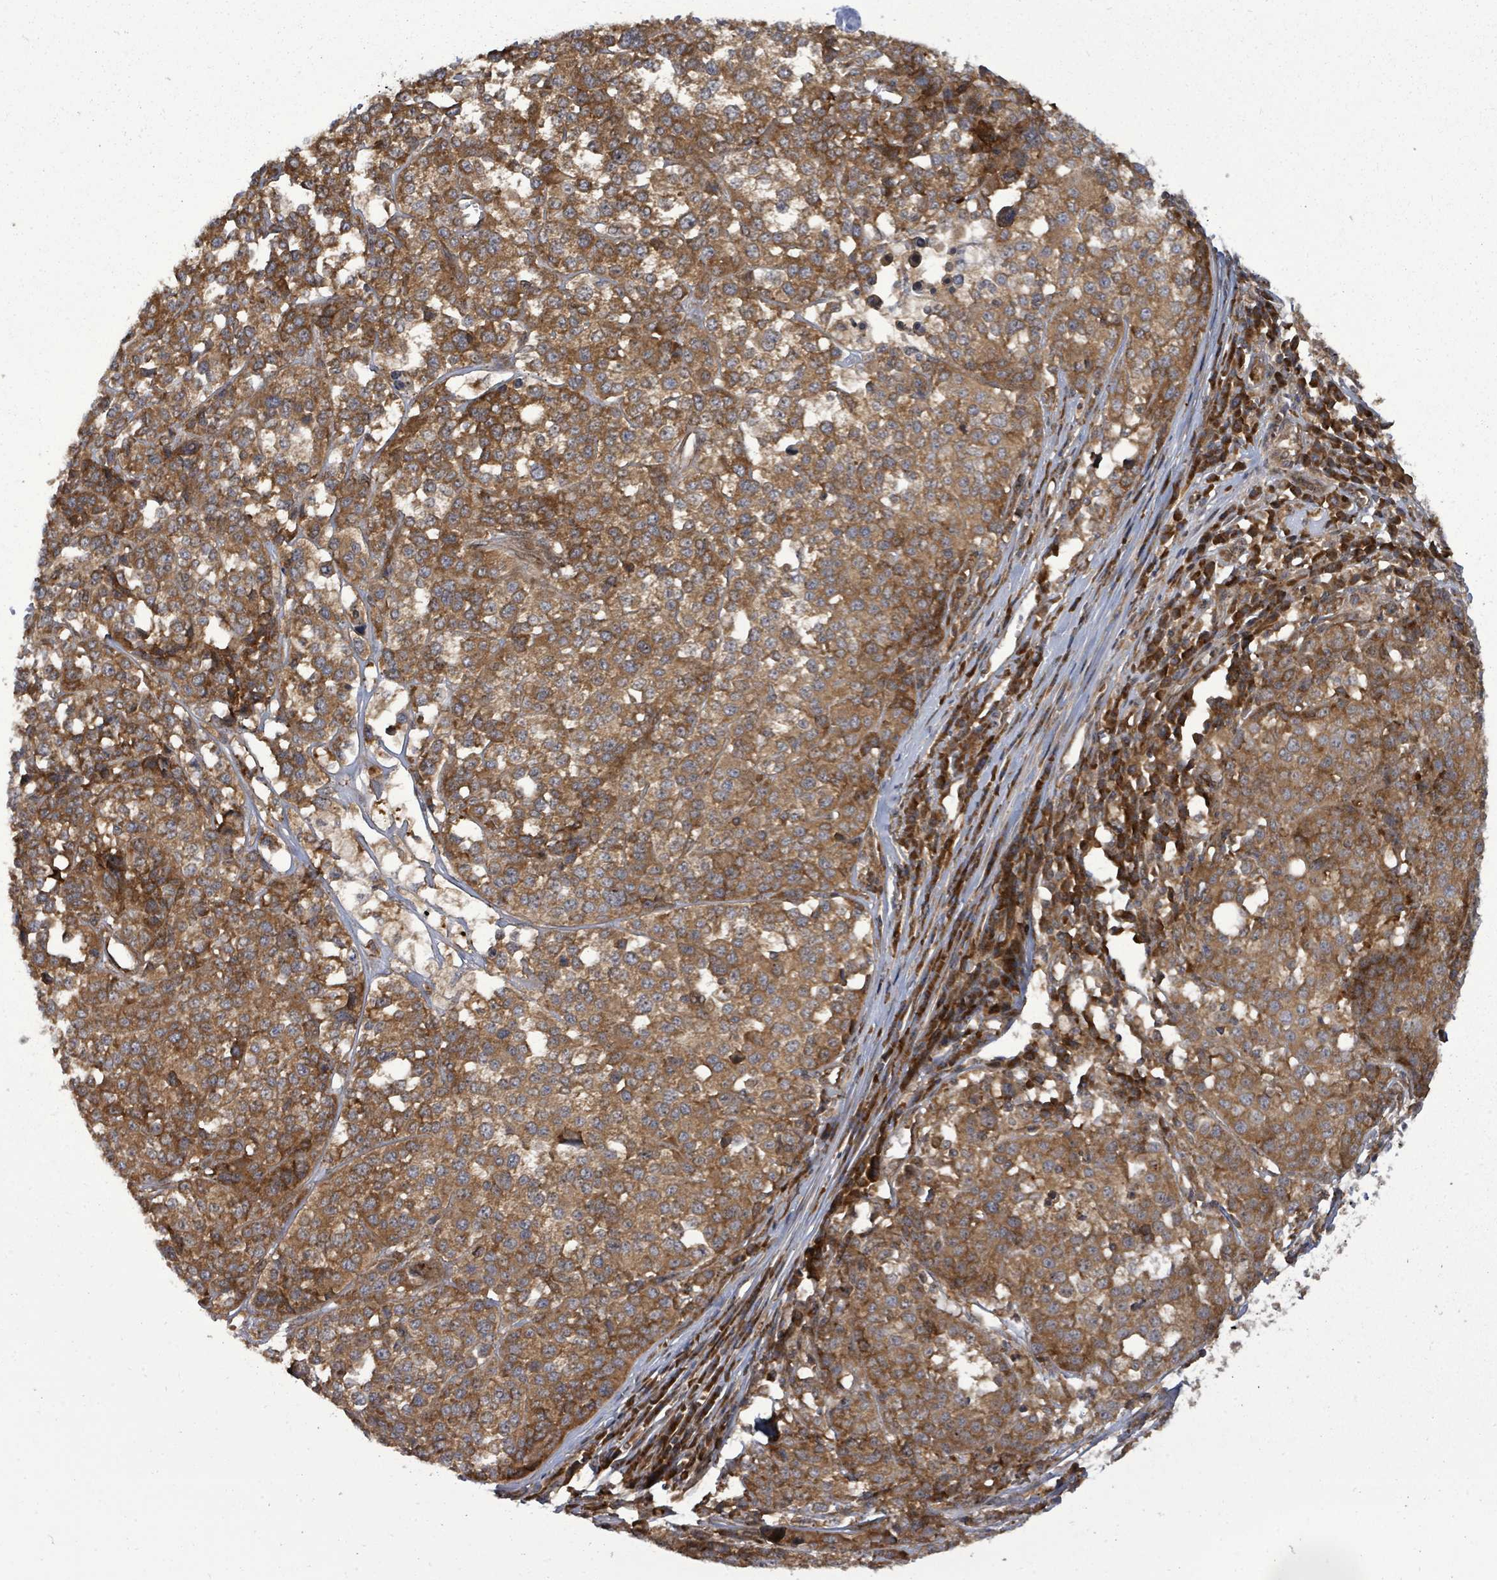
{"staining": {"intensity": "moderate", "quantity": ">75%", "location": "cytoplasmic/membranous"}, "tissue": "melanoma", "cell_type": "Tumor cells", "image_type": "cancer", "snomed": [{"axis": "morphology", "description": "Malignant melanoma, Metastatic site"}, {"axis": "topography", "description": "Lymph node"}], "caption": "DAB immunohistochemical staining of human malignant melanoma (metastatic site) shows moderate cytoplasmic/membranous protein expression in about >75% of tumor cells.", "gene": "EIF3C", "patient": {"sex": "male", "age": 44}}